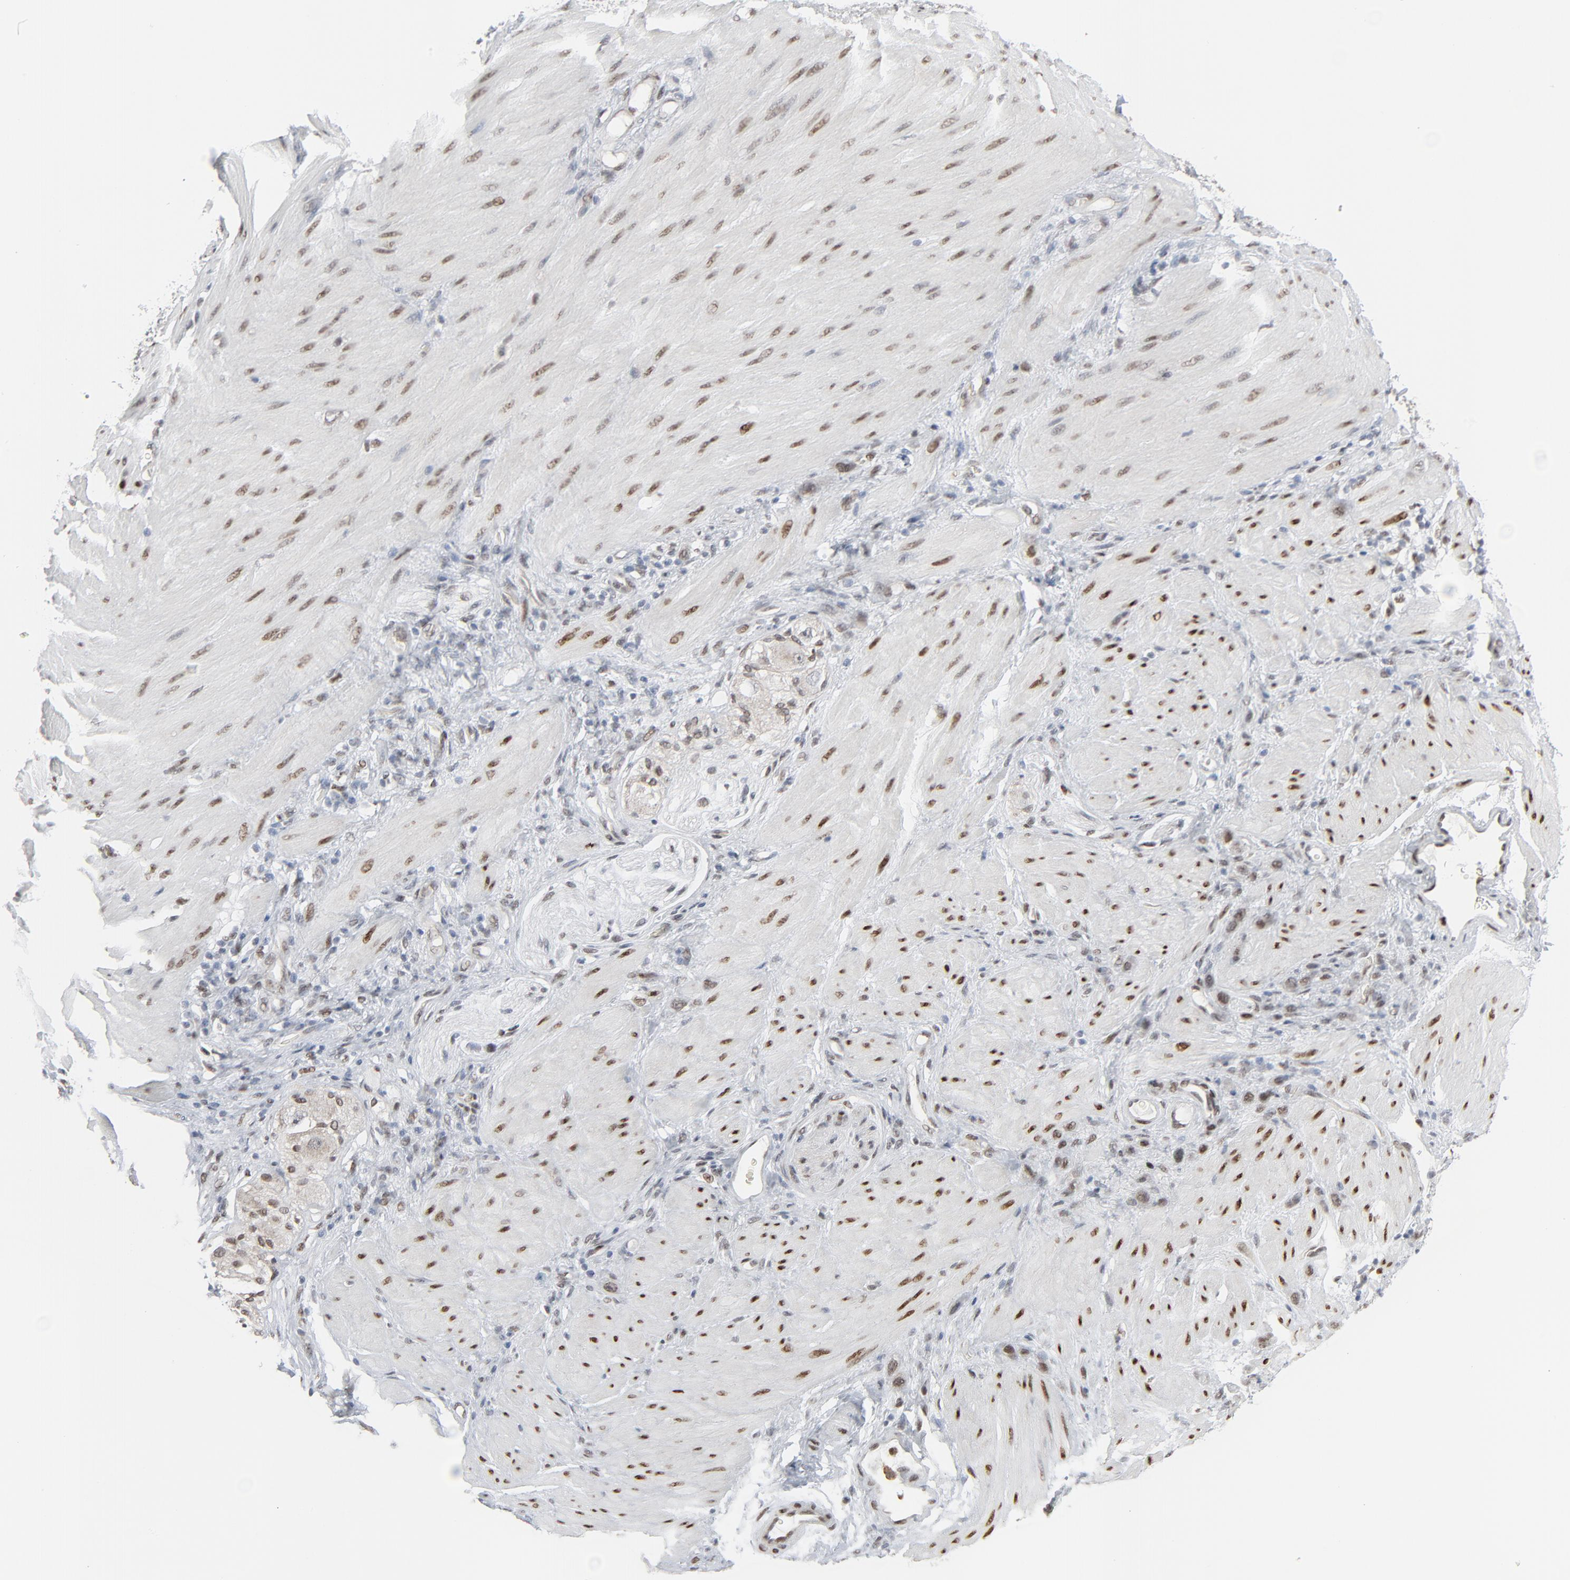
{"staining": {"intensity": "weak", "quantity": ">75%", "location": "nuclear"}, "tissue": "stomach cancer", "cell_type": "Tumor cells", "image_type": "cancer", "snomed": [{"axis": "morphology", "description": "Normal tissue, NOS"}, {"axis": "morphology", "description": "Adenocarcinoma, NOS"}, {"axis": "topography", "description": "Stomach"}], "caption": "Immunohistochemical staining of stomach cancer (adenocarcinoma) demonstrates weak nuclear protein staining in about >75% of tumor cells.", "gene": "CUX1", "patient": {"sex": "male", "age": 82}}